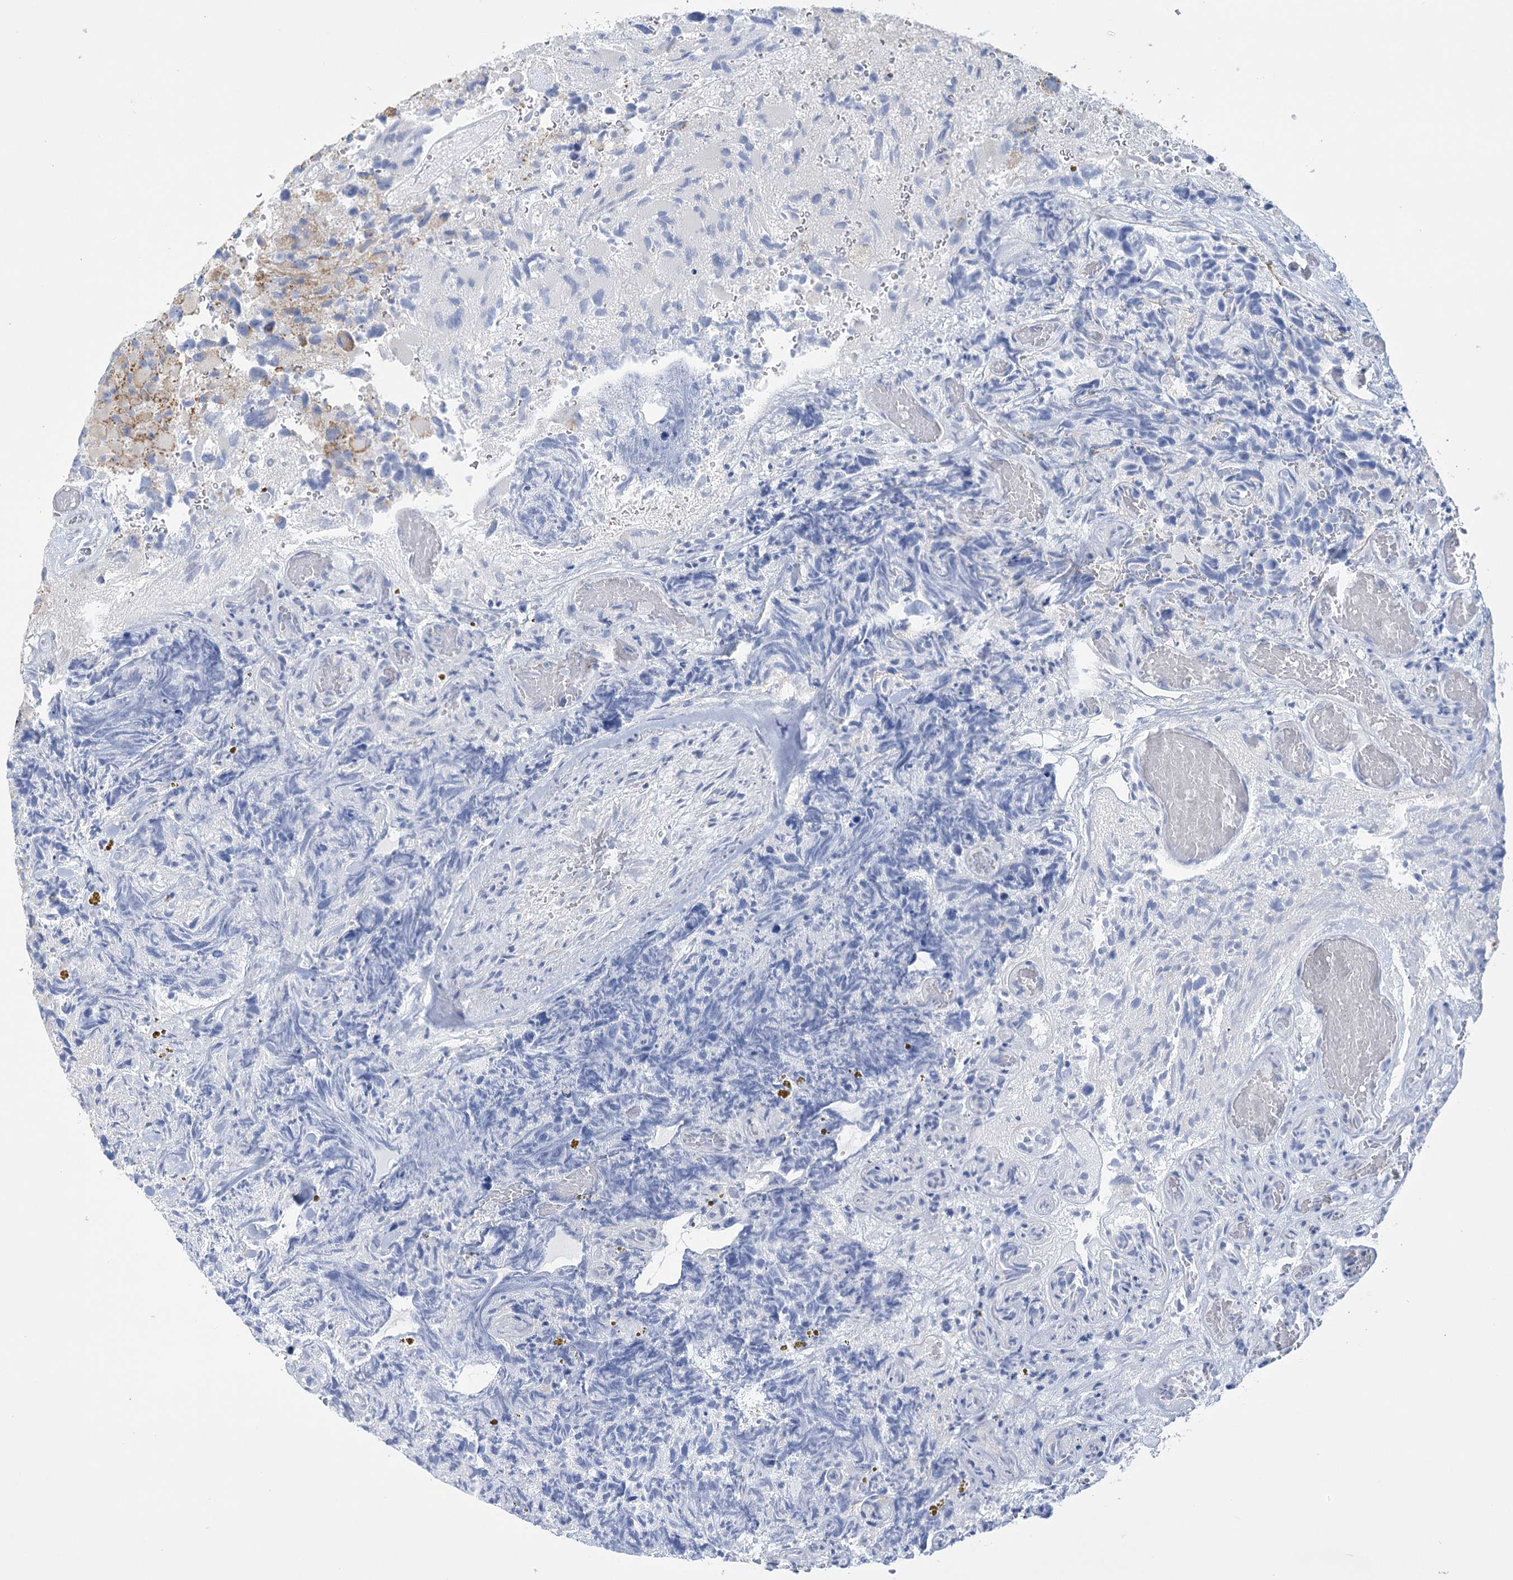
{"staining": {"intensity": "moderate", "quantity": "<25%", "location": "cytoplasmic/membranous"}, "tissue": "glioma", "cell_type": "Tumor cells", "image_type": "cancer", "snomed": [{"axis": "morphology", "description": "Glioma, malignant, High grade"}, {"axis": "topography", "description": "Brain"}], "caption": "A brown stain shows moderate cytoplasmic/membranous positivity of a protein in human glioma tumor cells.", "gene": "DHTKD1", "patient": {"sex": "male", "age": 69}}